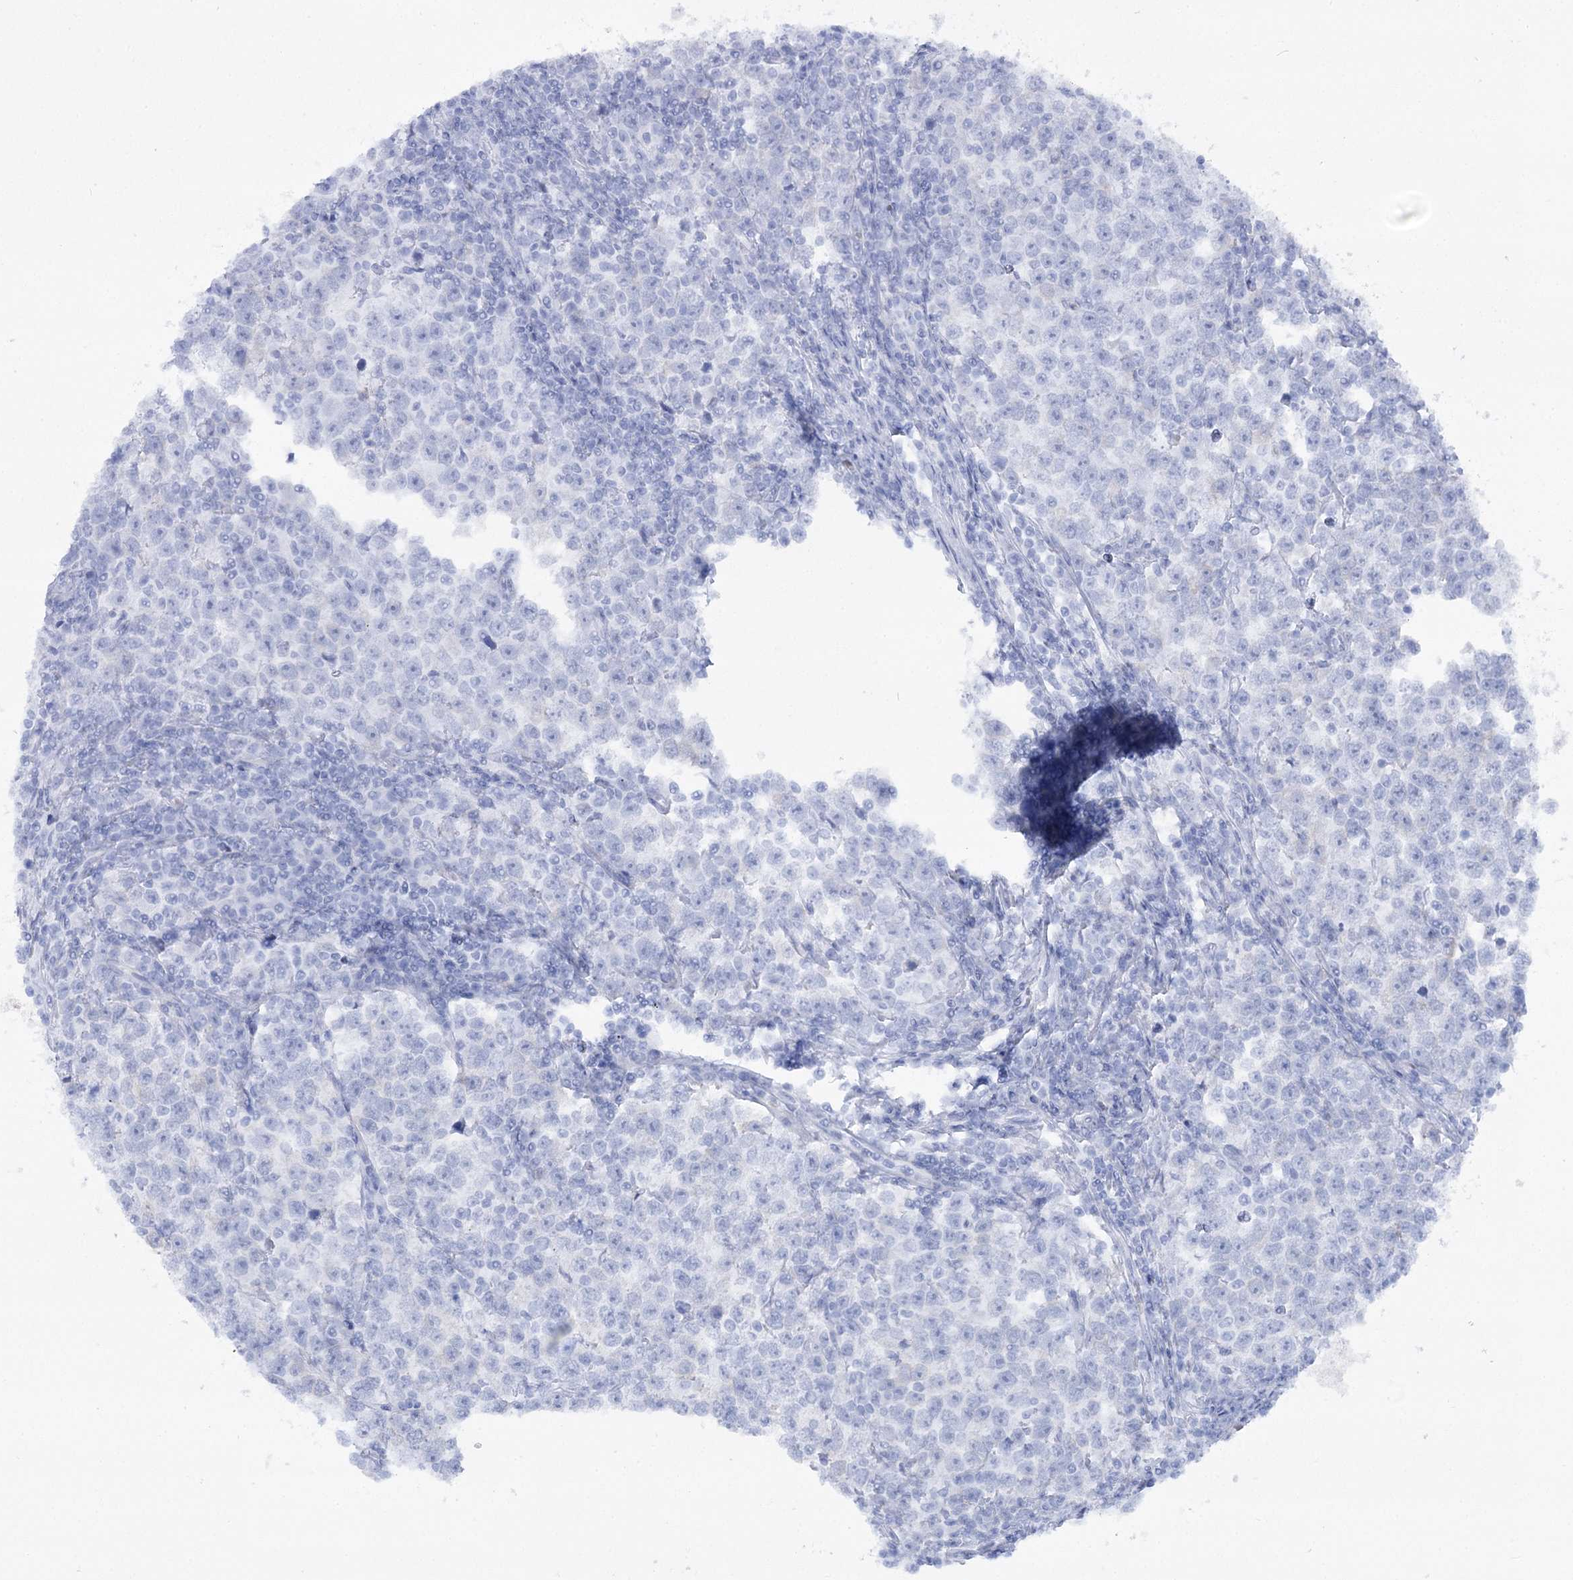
{"staining": {"intensity": "negative", "quantity": "none", "location": "none"}, "tissue": "testis cancer", "cell_type": "Tumor cells", "image_type": "cancer", "snomed": [{"axis": "morphology", "description": "Normal tissue, NOS"}, {"axis": "morphology", "description": "Seminoma, NOS"}, {"axis": "topography", "description": "Testis"}], "caption": "High power microscopy histopathology image of an immunohistochemistry image of testis cancer, revealing no significant staining in tumor cells.", "gene": "SIAE", "patient": {"sex": "male", "age": 43}}